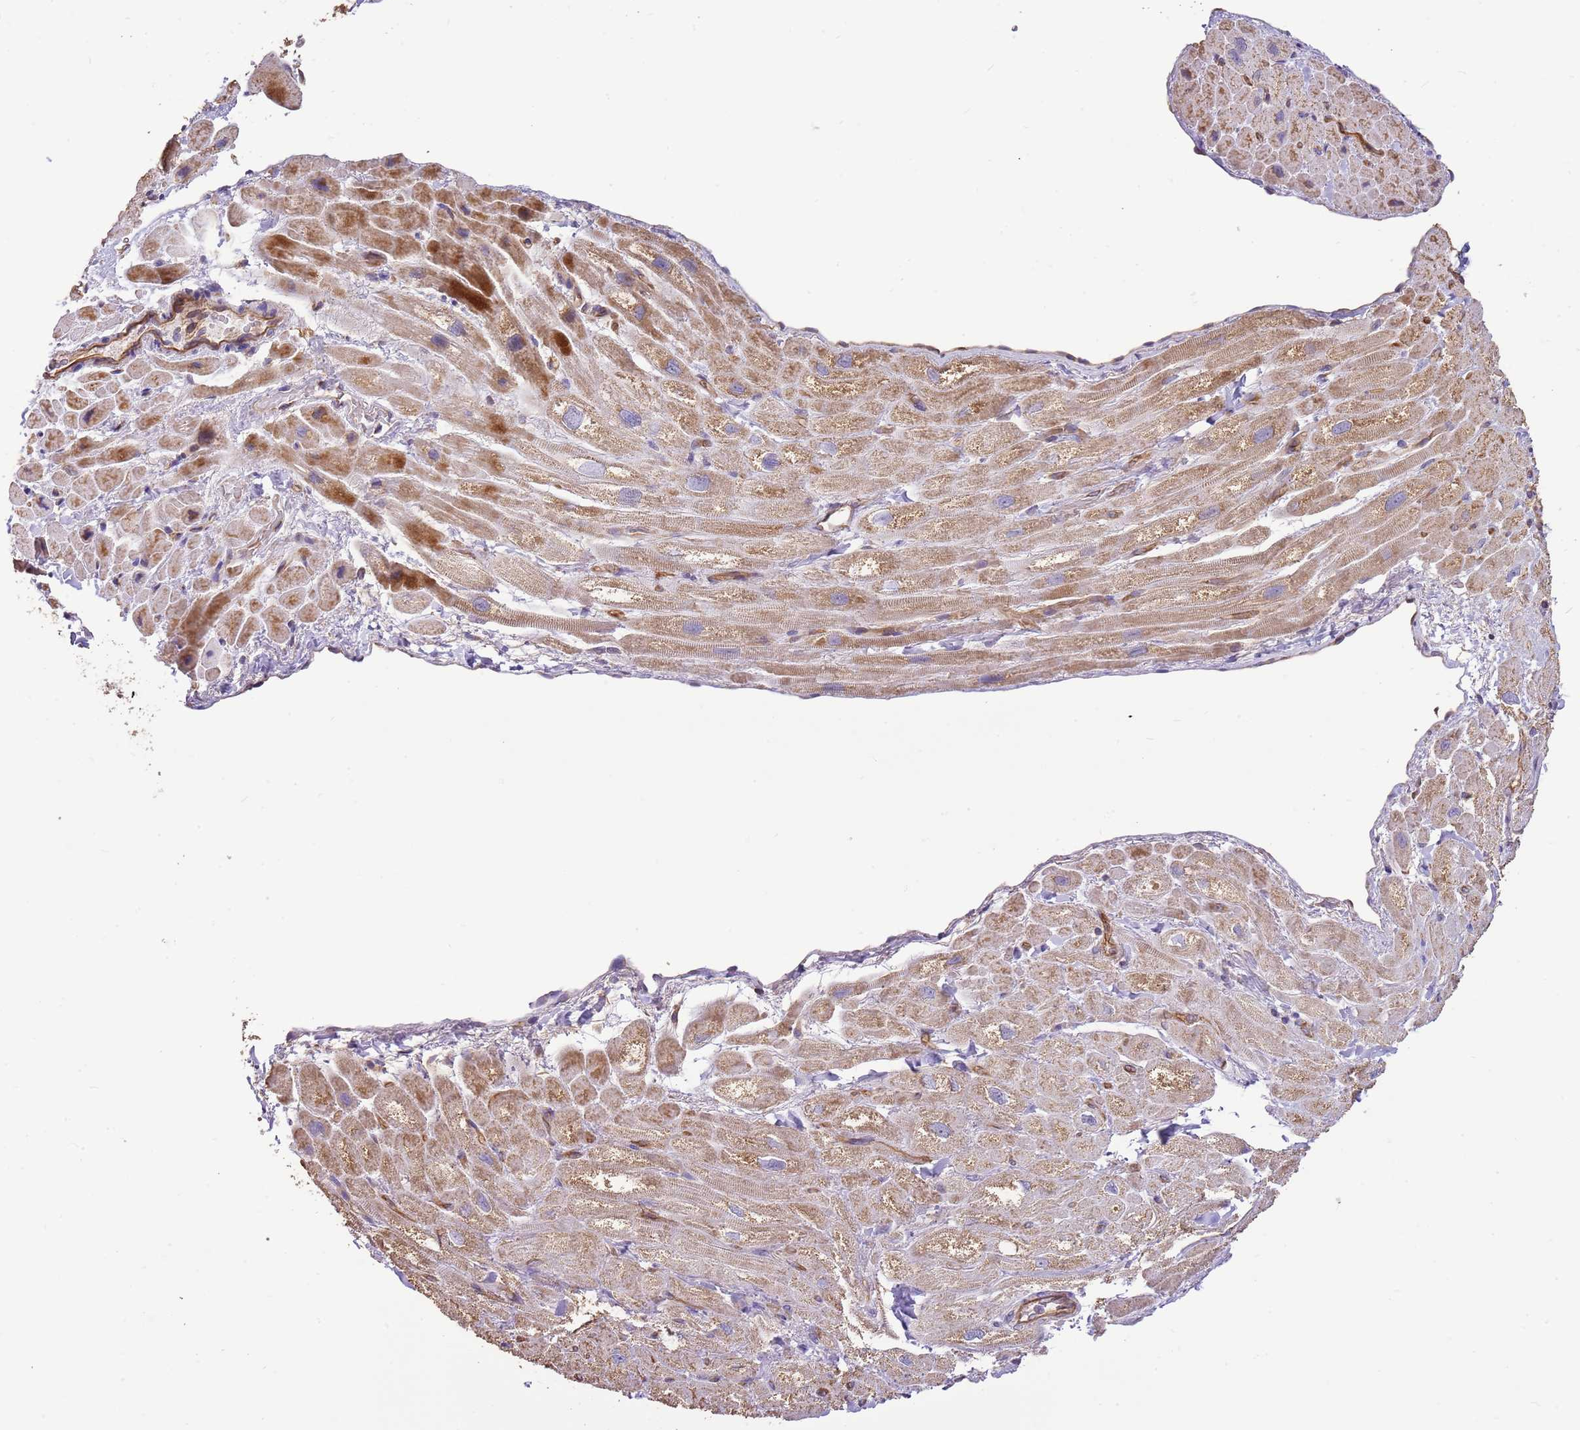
{"staining": {"intensity": "moderate", "quantity": "25%-75%", "location": "cytoplasmic/membranous"}, "tissue": "heart muscle", "cell_type": "Cardiomyocytes", "image_type": "normal", "snomed": [{"axis": "morphology", "description": "Normal tissue, NOS"}, {"axis": "topography", "description": "Heart"}], "caption": "Immunohistochemical staining of unremarkable human heart muscle shows medium levels of moderate cytoplasmic/membranous positivity in approximately 25%-75% of cardiomyocytes.", "gene": "DOCK9", "patient": {"sex": "male", "age": 65}}